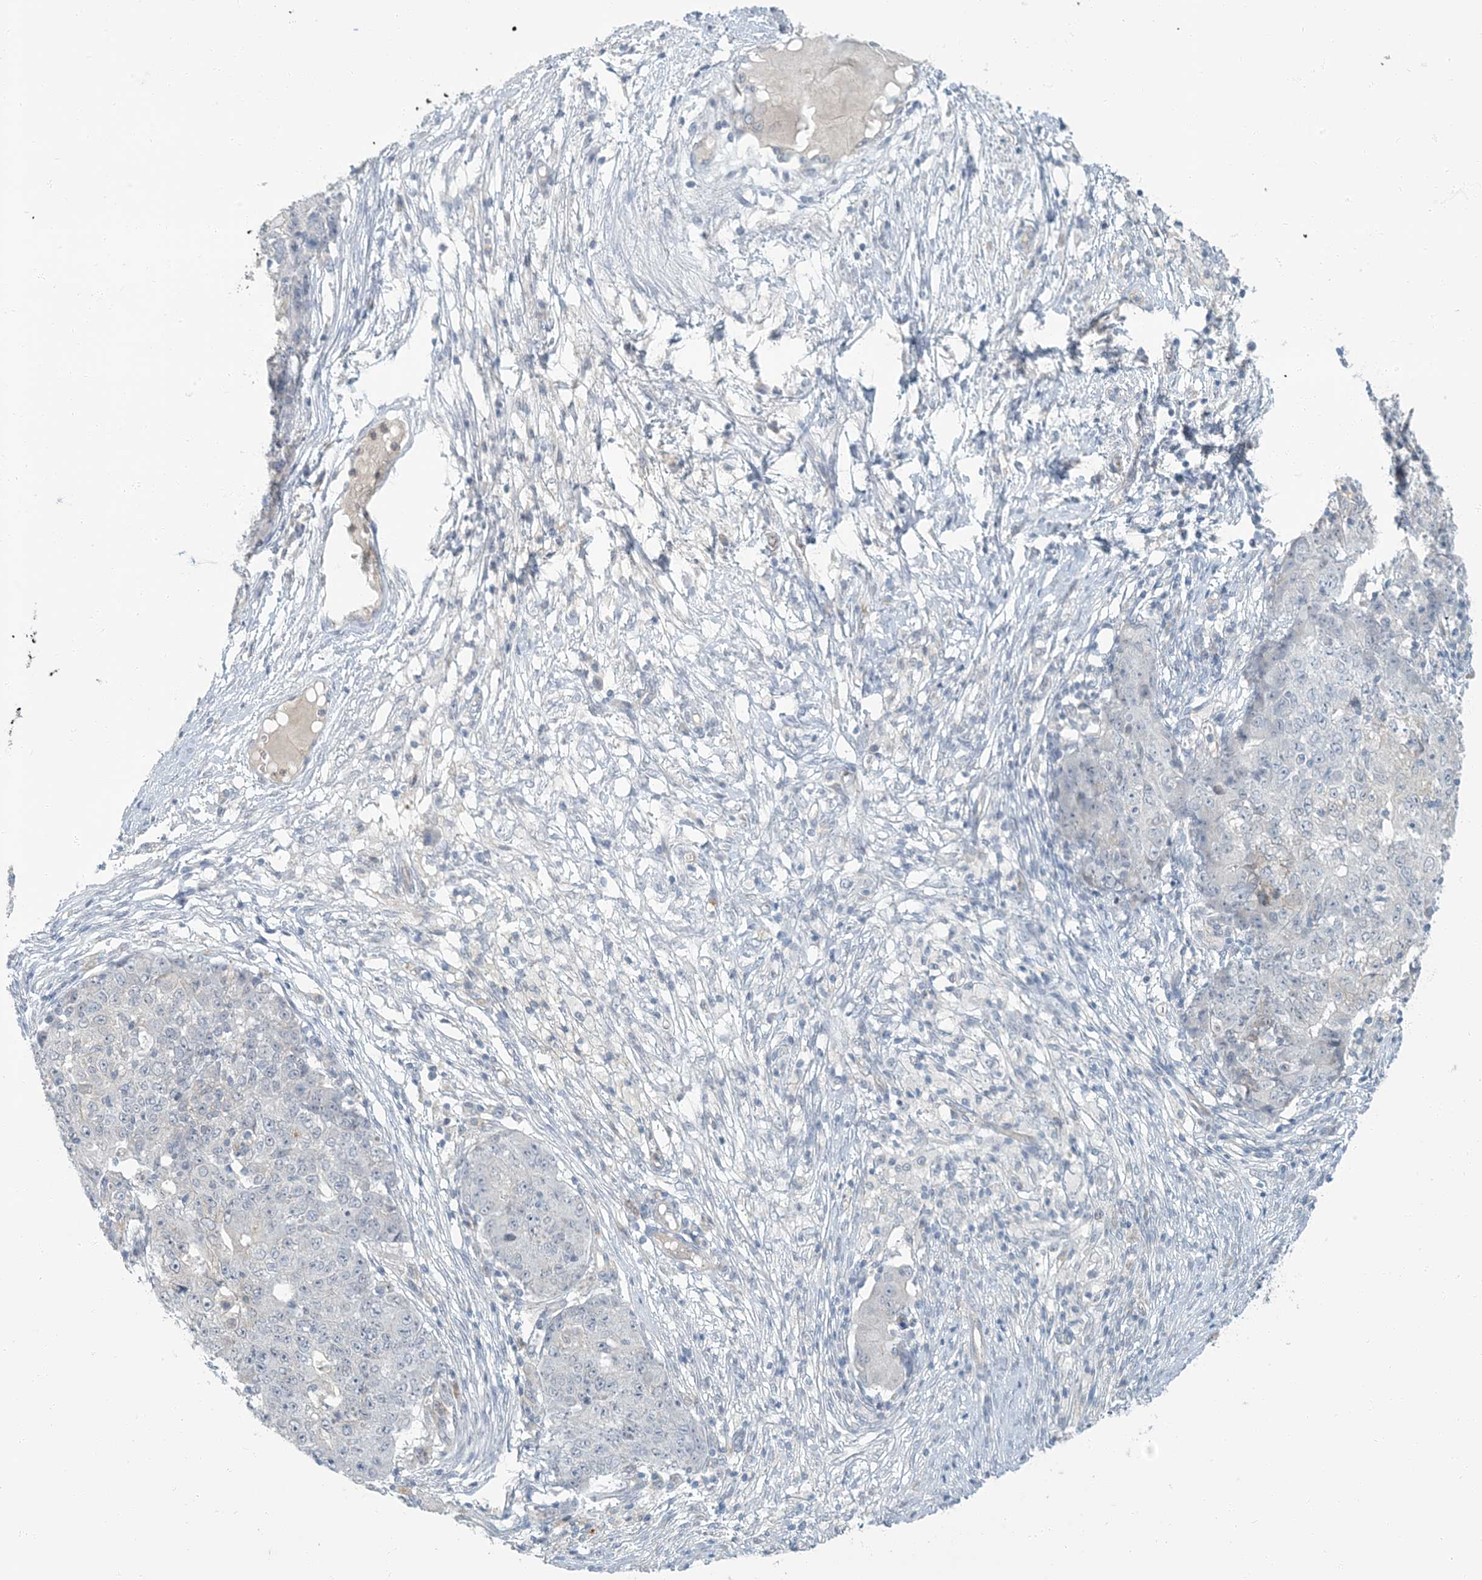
{"staining": {"intensity": "negative", "quantity": "none", "location": "none"}, "tissue": "ovarian cancer", "cell_type": "Tumor cells", "image_type": "cancer", "snomed": [{"axis": "morphology", "description": "Carcinoma, endometroid"}, {"axis": "topography", "description": "Ovary"}], "caption": "High power microscopy histopathology image of an immunohistochemistry (IHC) image of ovarian cancer (endometroid carcinoma), revealing no significant positivity in tumor cells.", "gene": "EPHA4", "patient": {"sex": "female", "age": 42}}